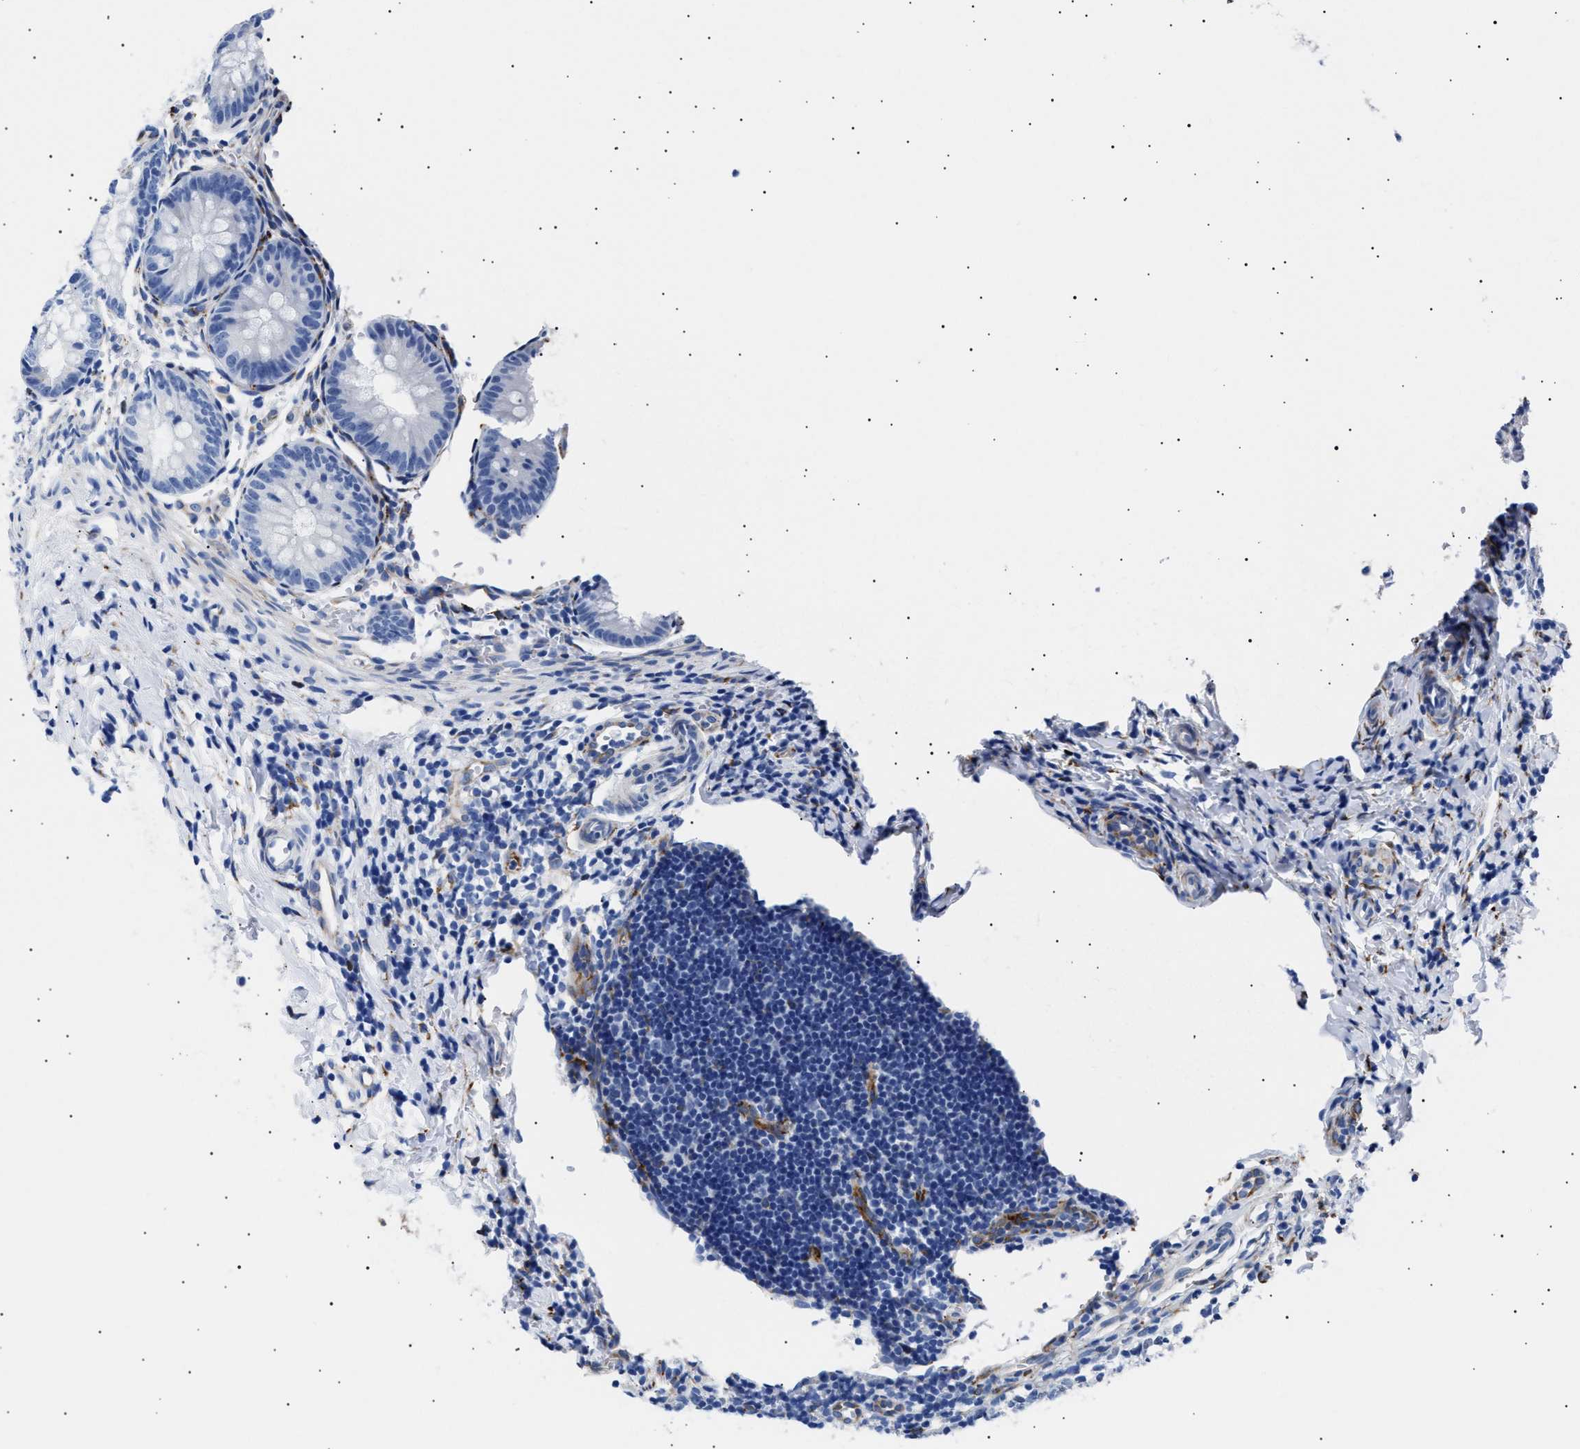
{"staining": {"intensity": "negative", "quantity": "none", "location": "none"}, "tissue": "appendix", "cell_type": "Glandular cells", "image_type": "normal", "snomed": [{"axis": "morphology", "description": "Normal tissue, NOS"}, {"axis": "topography", "description": "Appendix"}], "caption": "The image displays no significant positivity in glandular cells of appendix. (Brightfield microscopy of DAB (3,3'-diaminobenzidine) immunohistochemistry at high magnification).", "gene": "HEMGN", "patient": {"sex": "male", "age": 1}}